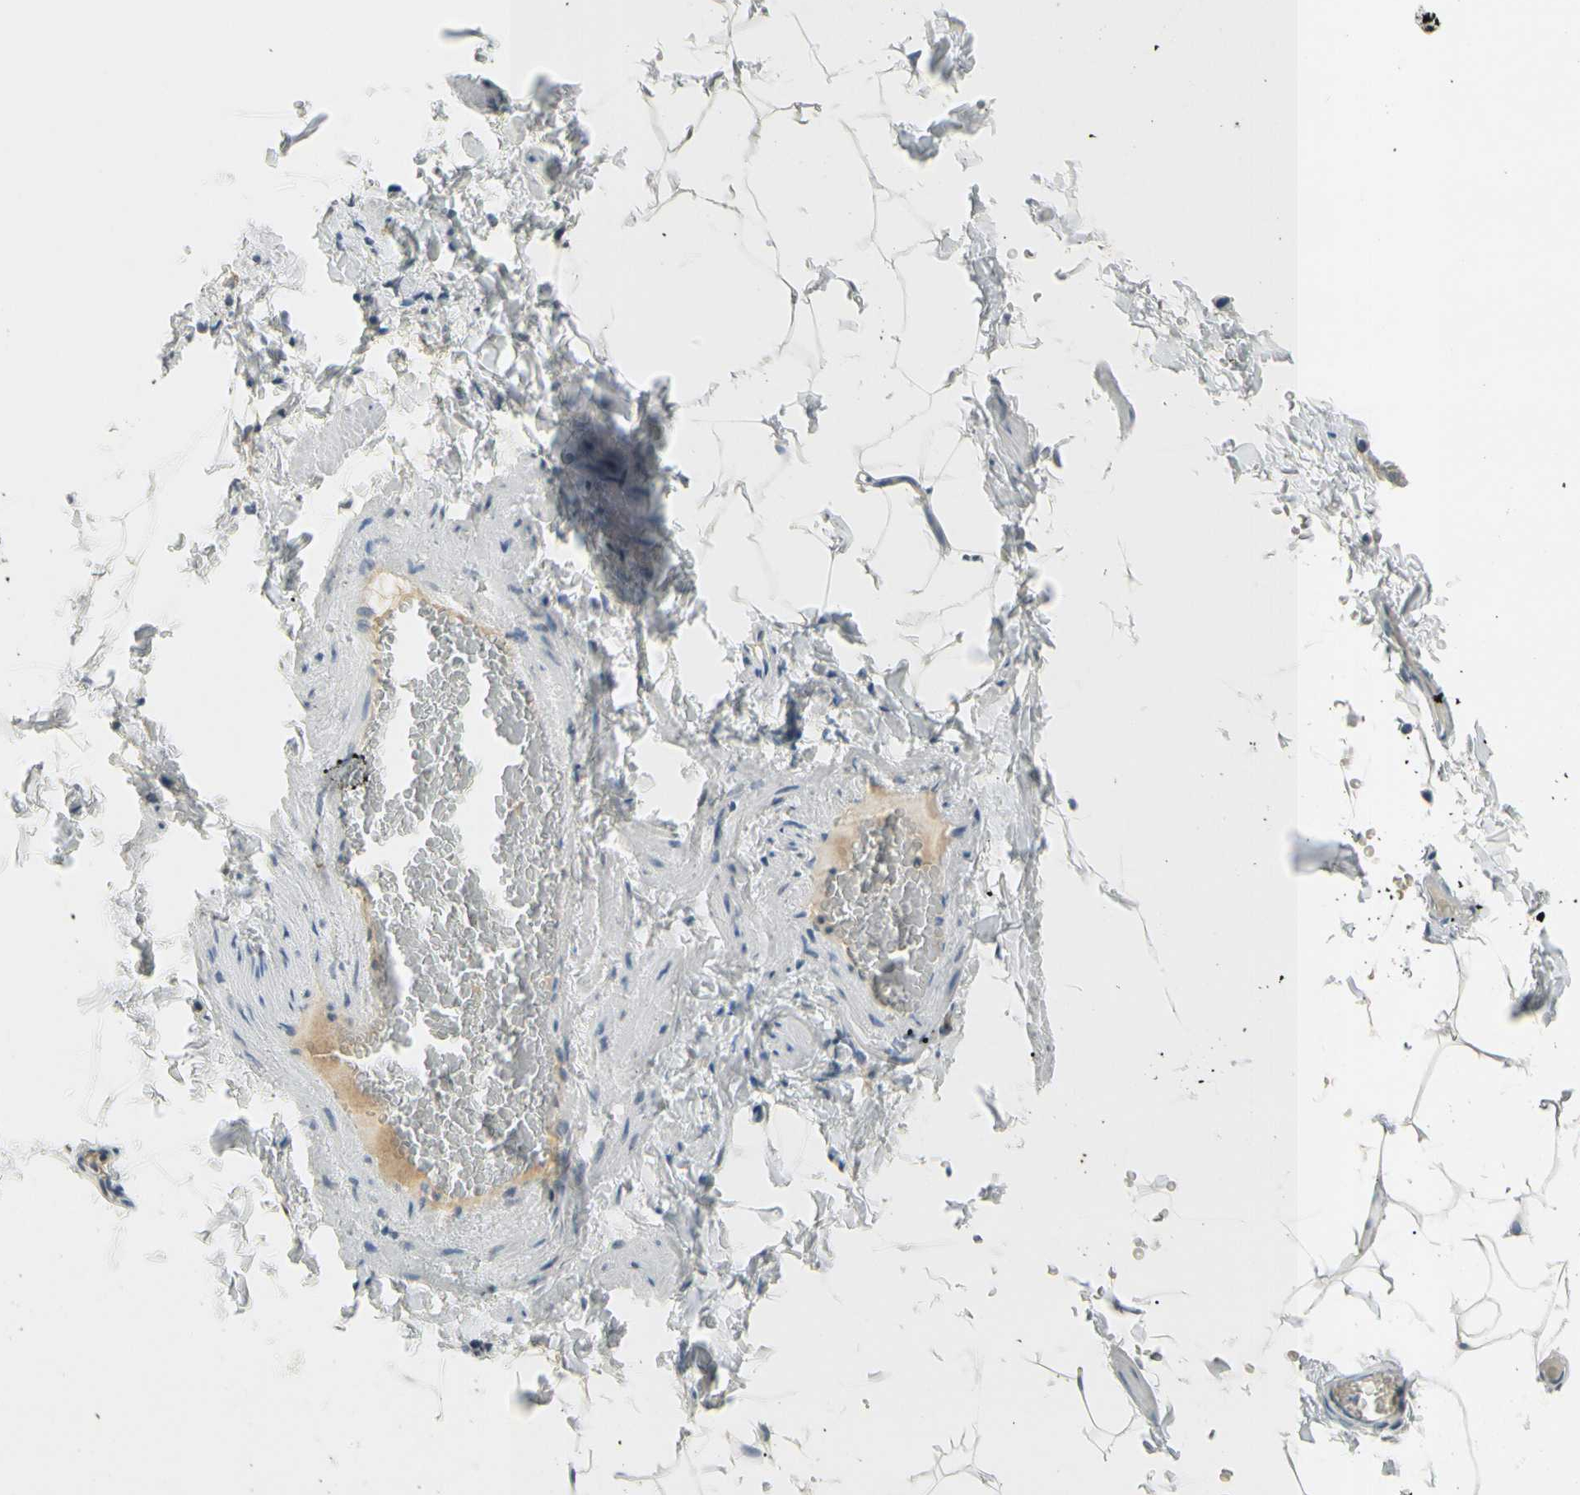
{"staining": {"intensity": "negative", "quantity": "none", "location": "none"}, "tissue": "adipose tissue", "cell_type": "Adipocytes", "image_type": "normal", "snomed": [{"axis": "morphology", "description": "Normal tissue, NOS"}, {"axis": "topography", "description": "Vascular tissue"}], "caption": "Human adipose tissue stained for a protein using immunohistochemistry (IHC) exhibits no expression in adipocytes.", "gene": "B4GALNT1", "patient": {"sex": "male", "age": 41}}